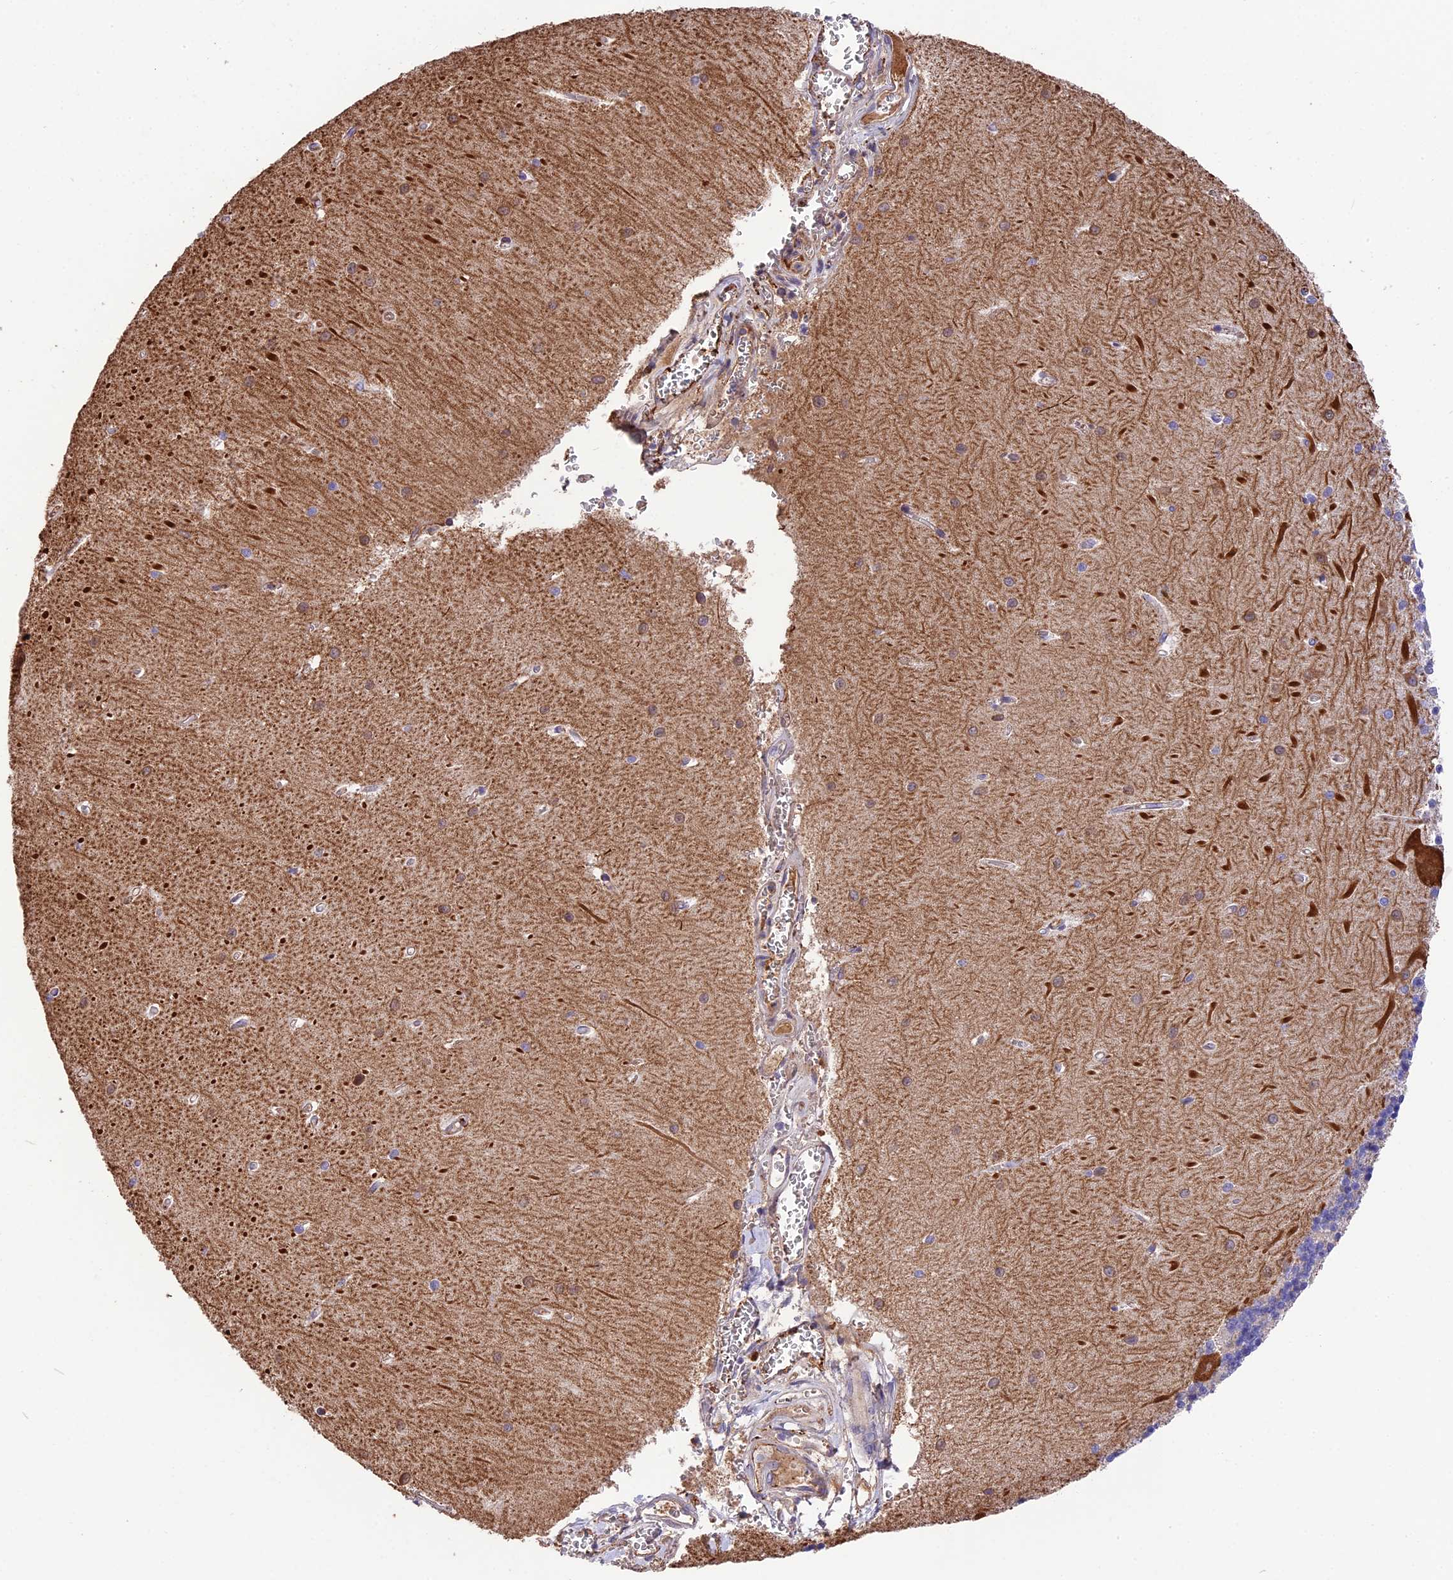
{"staining": {"intensity": "negative", "quantity": "none", "location": "none"}, "tissue": "cerebellum", "cell_type": "Cells in granular layer", "image_type": "normal", "snomed": [{"axis": "morphology", "description": "Normal tissue, NOS"}, {"axis": "topography", "description": "Cerebellum"}], "caption": "Immunohistochemistry micrograph of normal human cerebellum stained for a protein (brown), which demonstrates no expression in cells in granular layer. (DAB (3,3'-diaminobenzidine) IHC with hematoxylin counter stain).", "gene": "MFSD2A", "patient": {"sex": "male", "age": 37}}